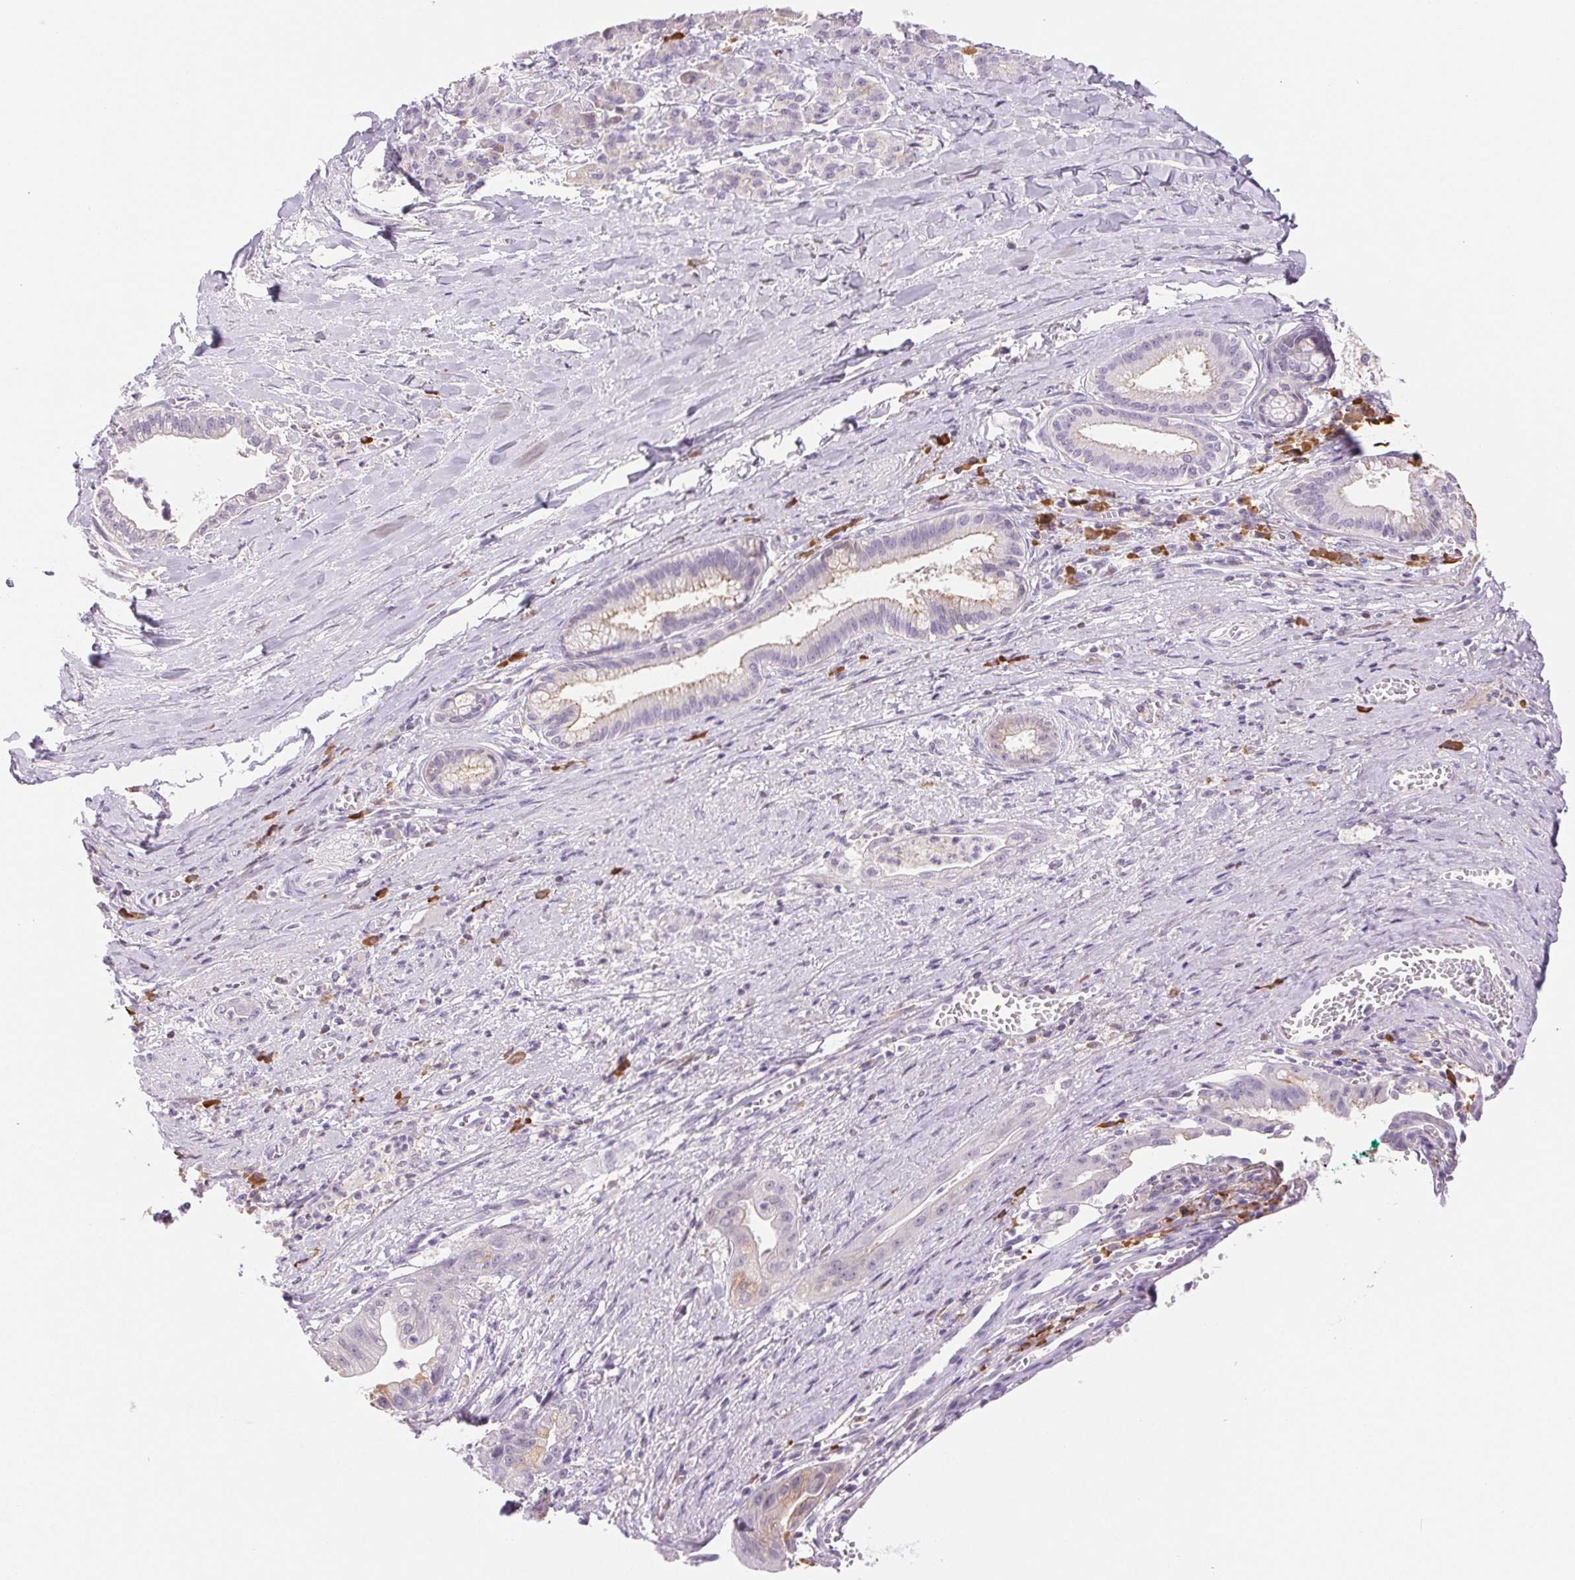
{"staining": {"intensity": "negative", "quantity": "none", "location": "none"}, "tissue": "pancreatic cancer", "cell_type": "Tumor cells", "image_type": "cancer", "snomed": [{"axis": "morphology", "description": "Normal tissue, NOS"}, {"axis": "morphology", "description": "Adenocarcinoma, NOS"}, {"axis": "topography", "description": "Lymph node"}, {"axis": "topography", "description": "Pancreas"}], "caption": "IHC micrograph of neoplastic tissue: pancreatic cancer (adenocarcinoma) stained with DAB (3,3'-diaminobenzidine) exhibits no significant protein staining in tumor cells.", "gene": "IFIT1B", "patient": {"sex": "female", "age": 58}}